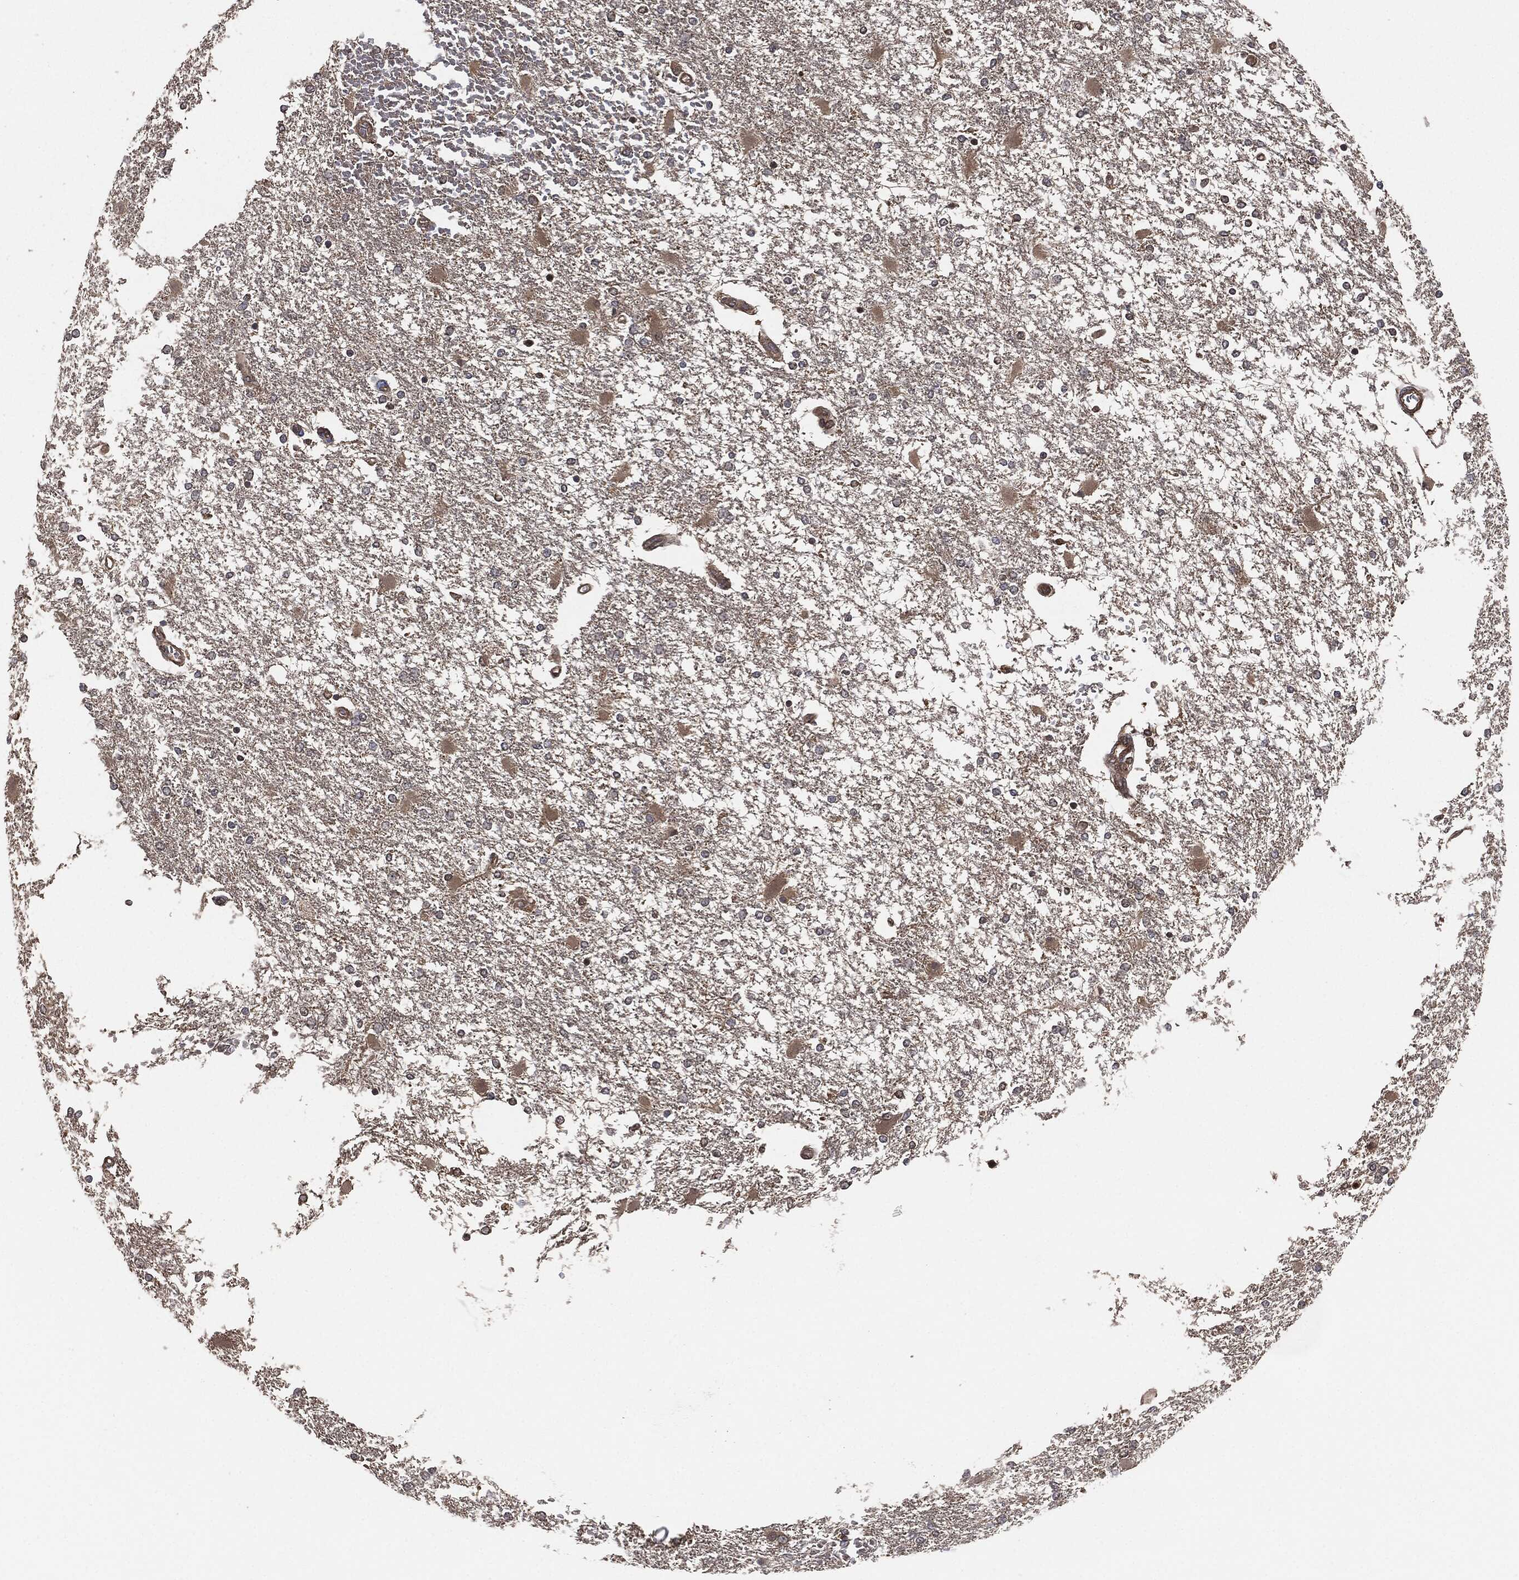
{"staining": {"intensity": "negative", "quantity": "none", "location": "none"}, "tissue": "glioma", "cell_type": "Tumor cells", "image_type": "cancer", "snomed": [{"axis": "morphology", "description": "Glioma, malignant, High grade"}, {"axis": "topography", "description": "Cerebral cortex"}], "caption": "Immunohistochemical staining of glioma reveals no significant expression in tumor cells. (DAB (3,3'-diaminobenzidine) immunohistochemistry (IHC), high magnification).", "gene": "ERBIN", "patient": {"sex": "male", "age": 79}}